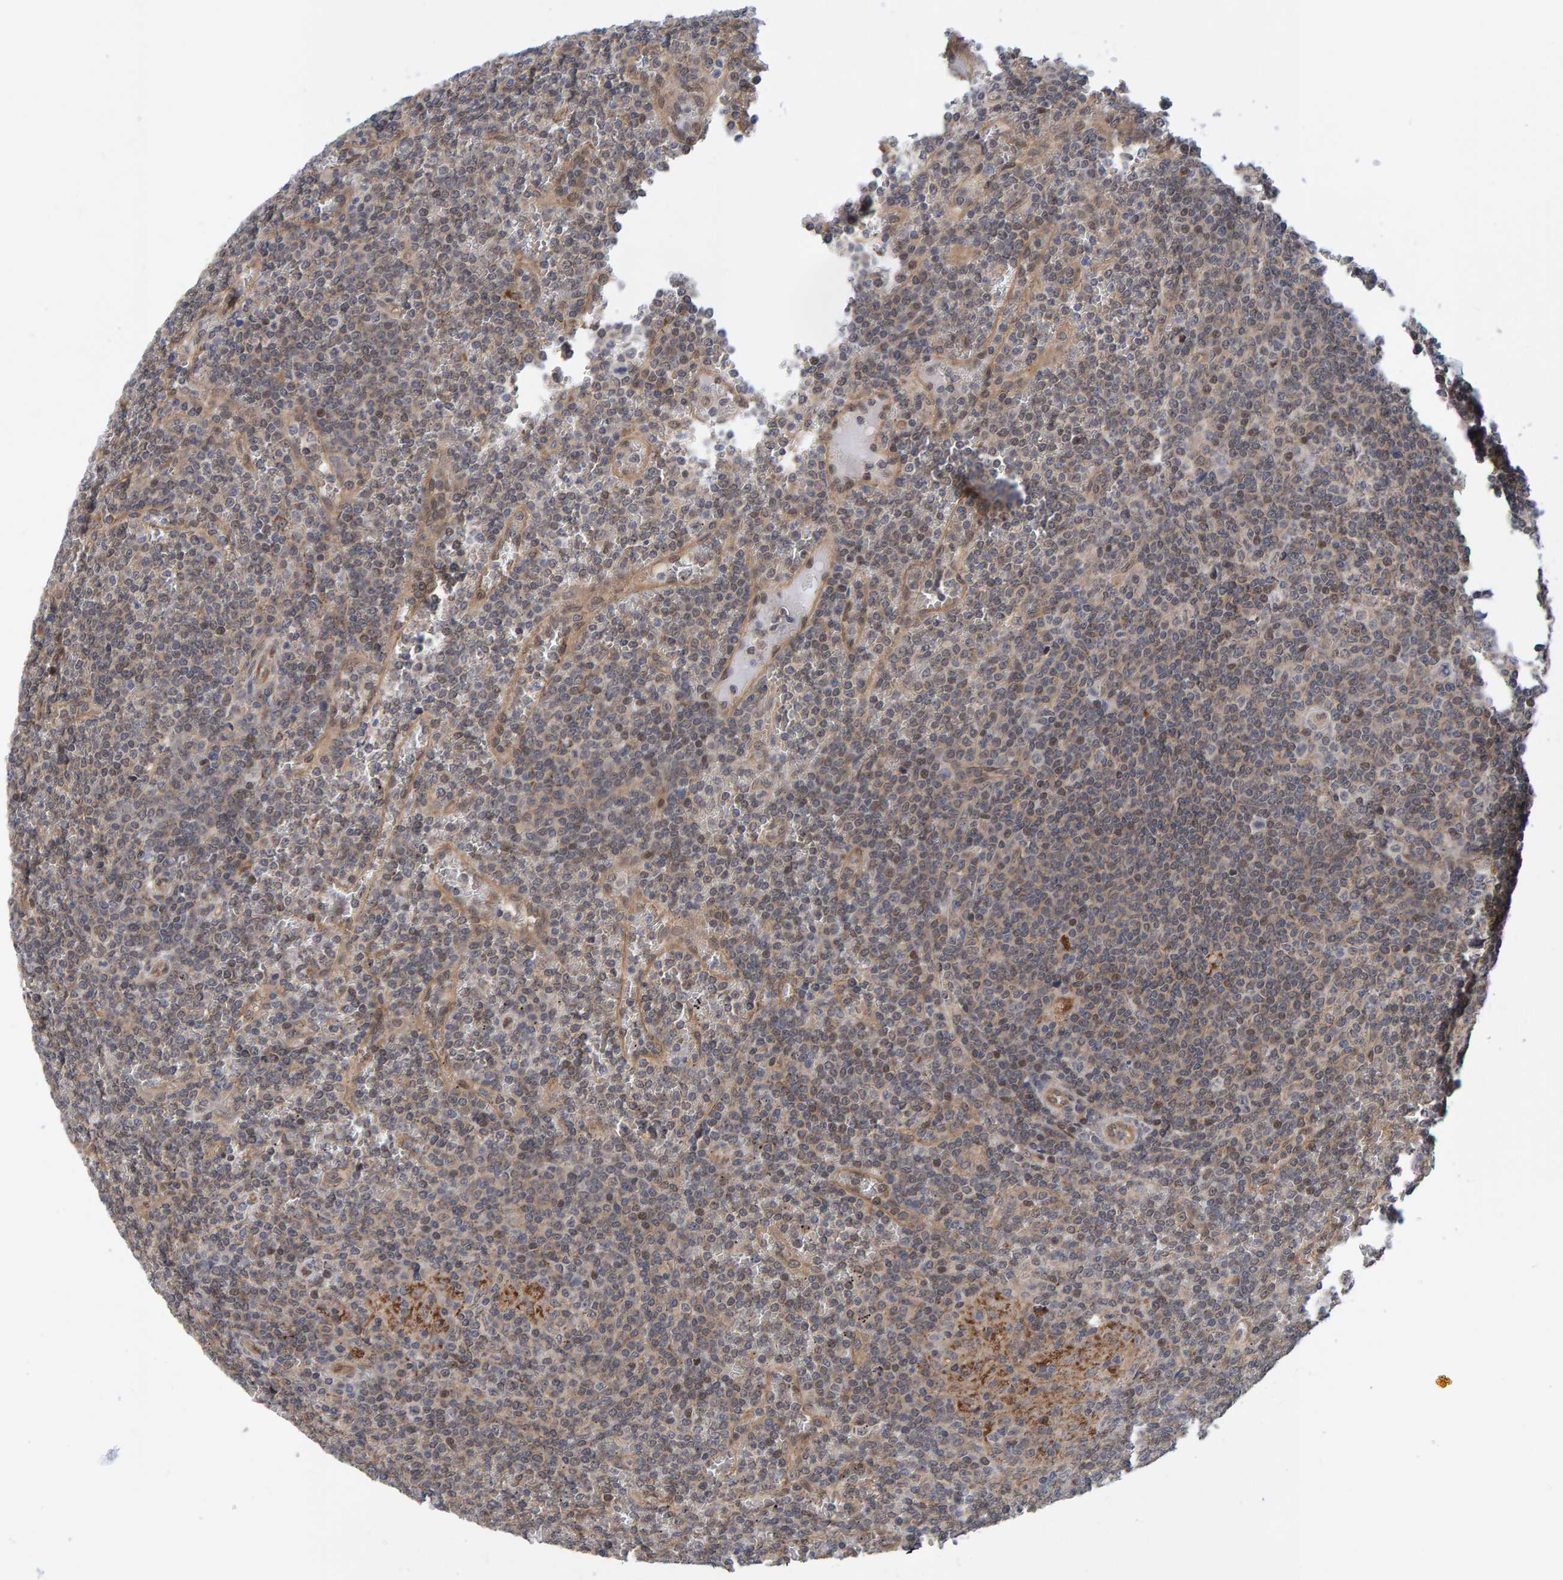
{"staining": {"intensity": "weak", "quantity": "<25%", "location": "cytoplasmic/membranous"}, "tissue": "lymphoma", "cell_type": "Tumor cells", "image_type": "cancer", "snomed": [{"axis": "morphology", "description": "Malignant lymphoma, non-Hodgkin's type, Low grade"}, {"axis": "topography", "description": "Spleen"}], "caption": "This is a image of IHC staining of lymphoma, which shows no positivity in tumor cells.", "gene": "SCRN2", "patient": {"sex": "female", "age": 19}}